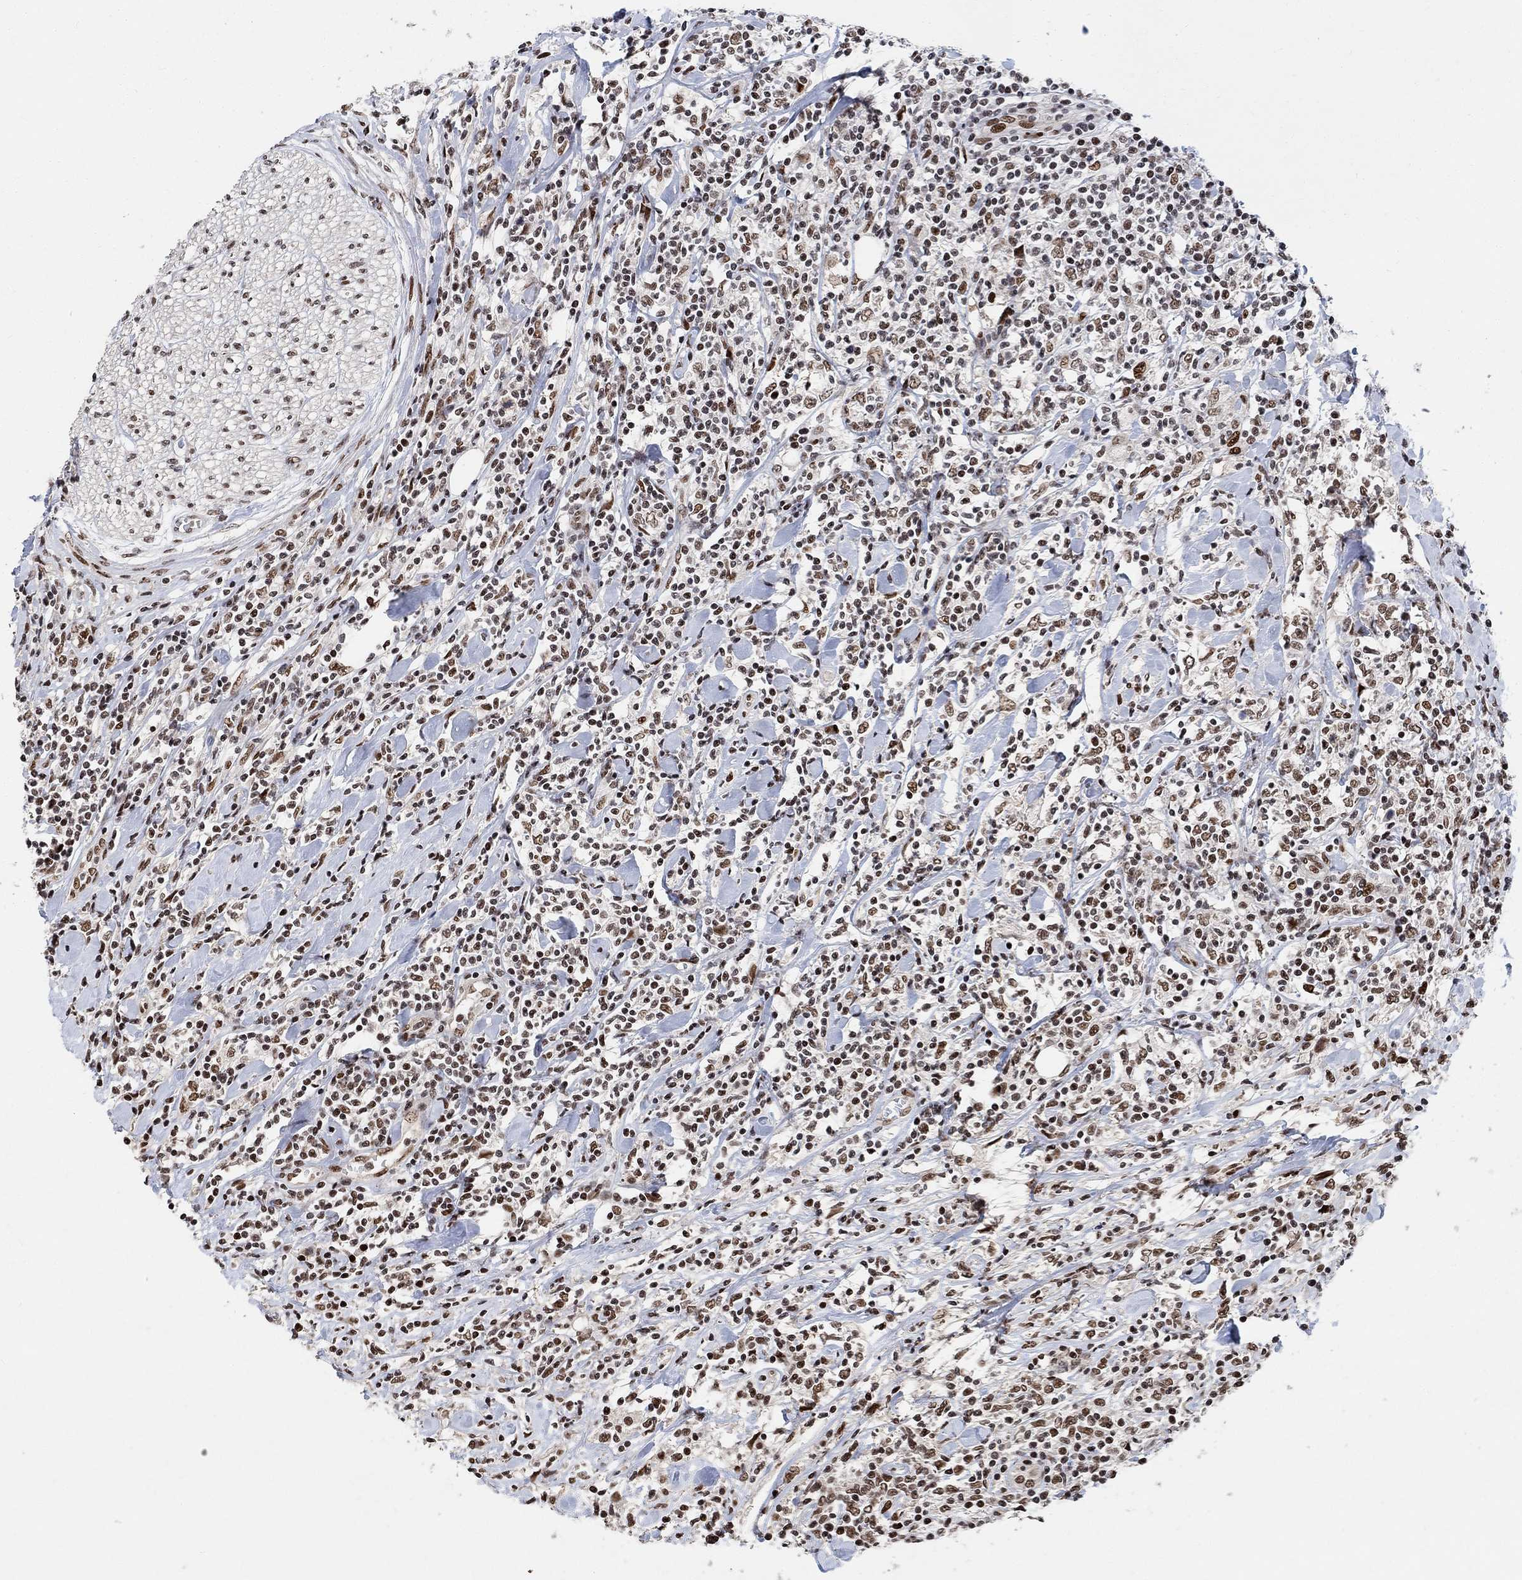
{"staining": {"intensity": "moderate", "quantity": ">75%", "location": "nuclear"}, "tissue": "lymphoma", "cell_type": "Tumor cells", "image_type": "cancer", "snomed": [{"axis": "morphology", "description": "Malignant lymphoma, non-Hodgkin's type, High grade"}, {"axis": "topography", "description": "Lymph node"}], "caption": "High-grade malignant lymphoma, non-Hodgkin's type stained with immunohistochemistry exhibits moderate nuclear staining in about >75% of tumor cells. (Brightfield microscopy of DAB IHC at high magnification).", "gene": "E4F1", "patient": {"sex": "female", "age": 84}}